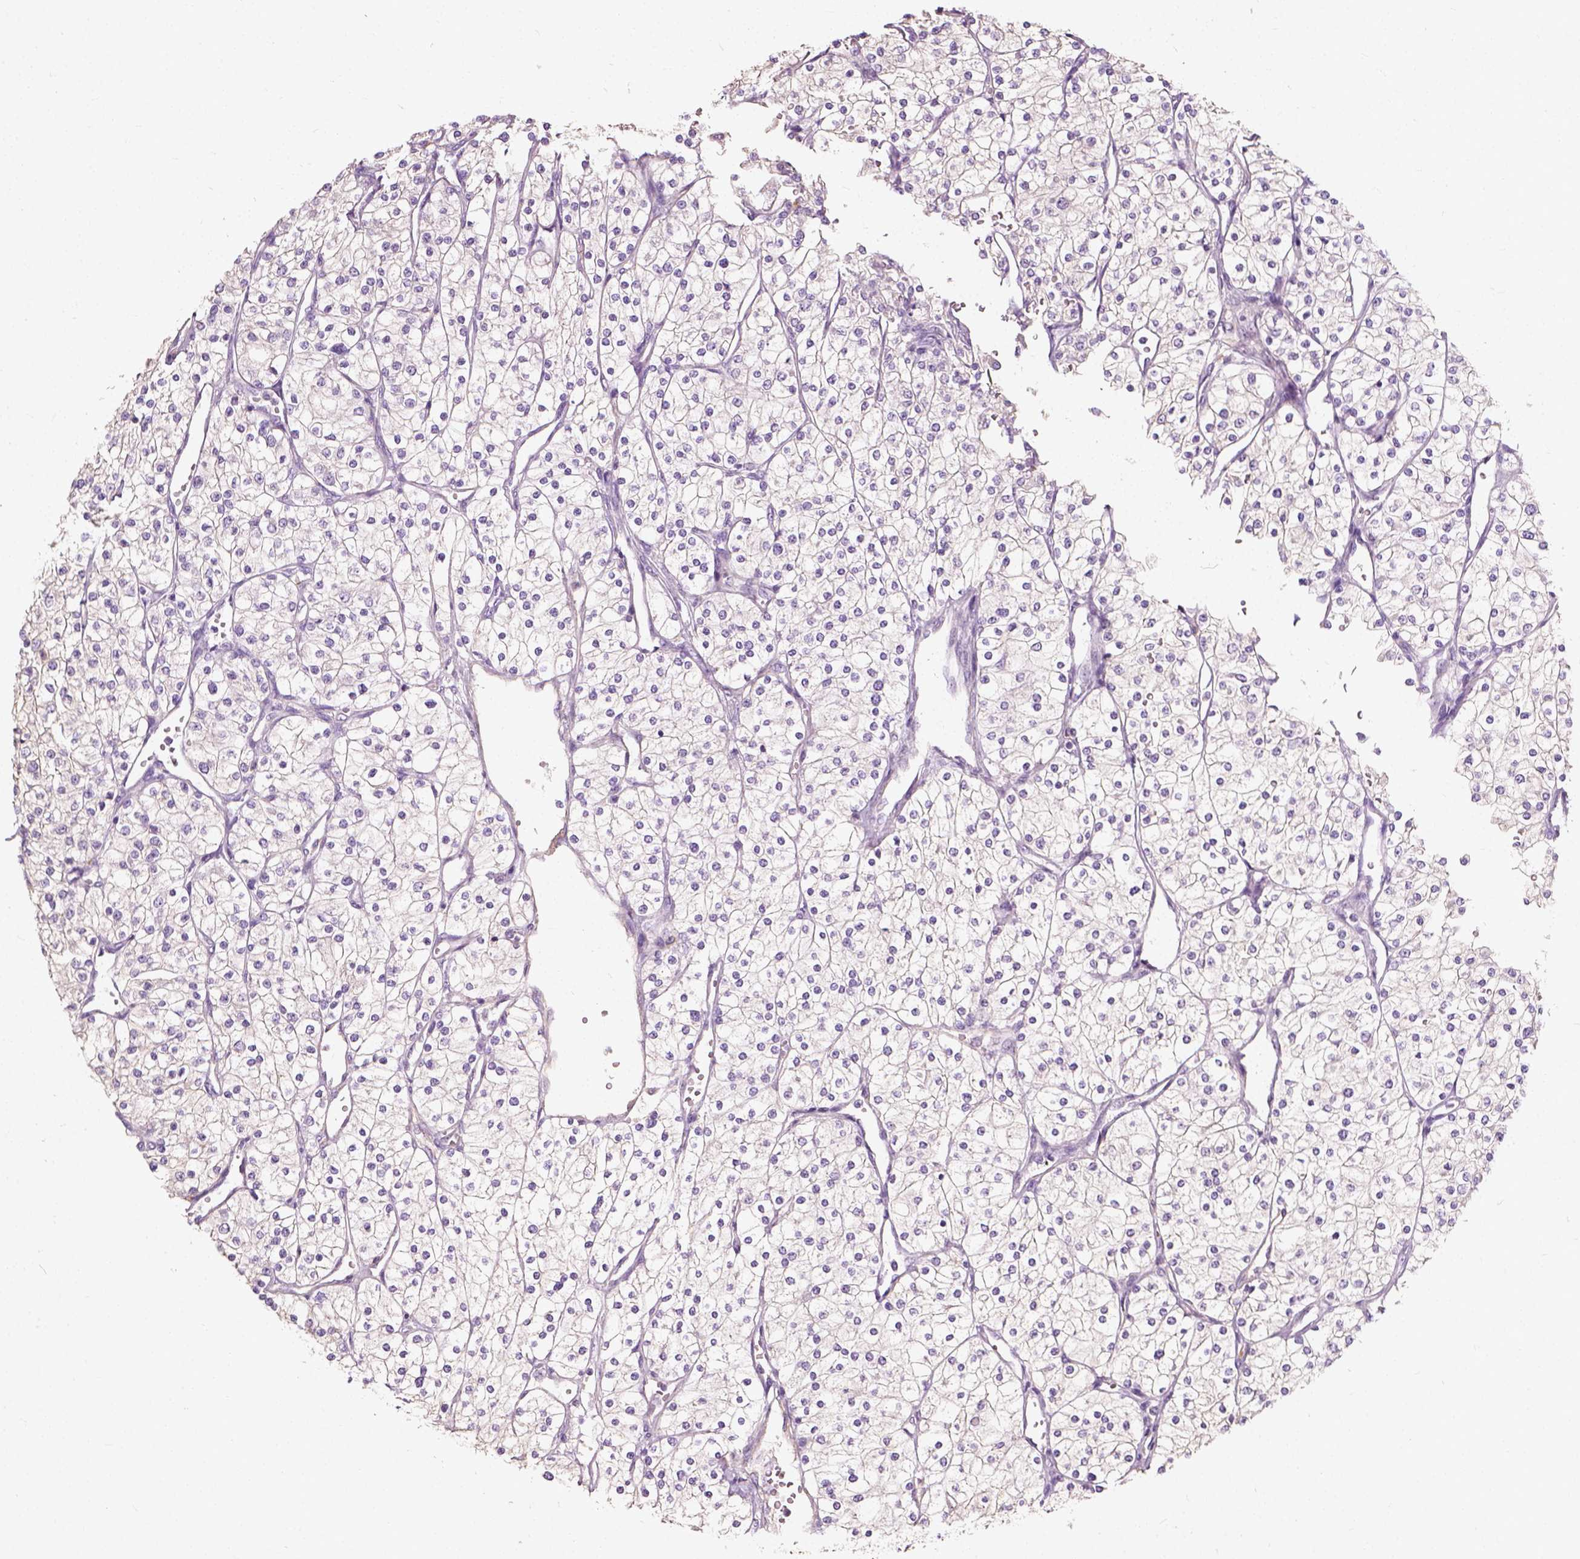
{"staining": {"intensity": "negative", "quantity": "none", "location": "none"}, "tissue": "renal cancer", "cell_type": "Tumor cells", "image_type": "cancer", "snomed": [{"axis": "morphology", "description": "Adenocarcinoma, NOS"}, {"axis": "topography", "description": "Kidney"}], "caption": "Tumor cells show no significant protein staining in adenocarcinoma (renal). (Brightfield microscopy of DAB (3,3'-diaminobenzidine) immunohistochemistry (IHC) at high magnification).", "gene": "DHCR24", "patient": {"sex": "male", "age": 80}}